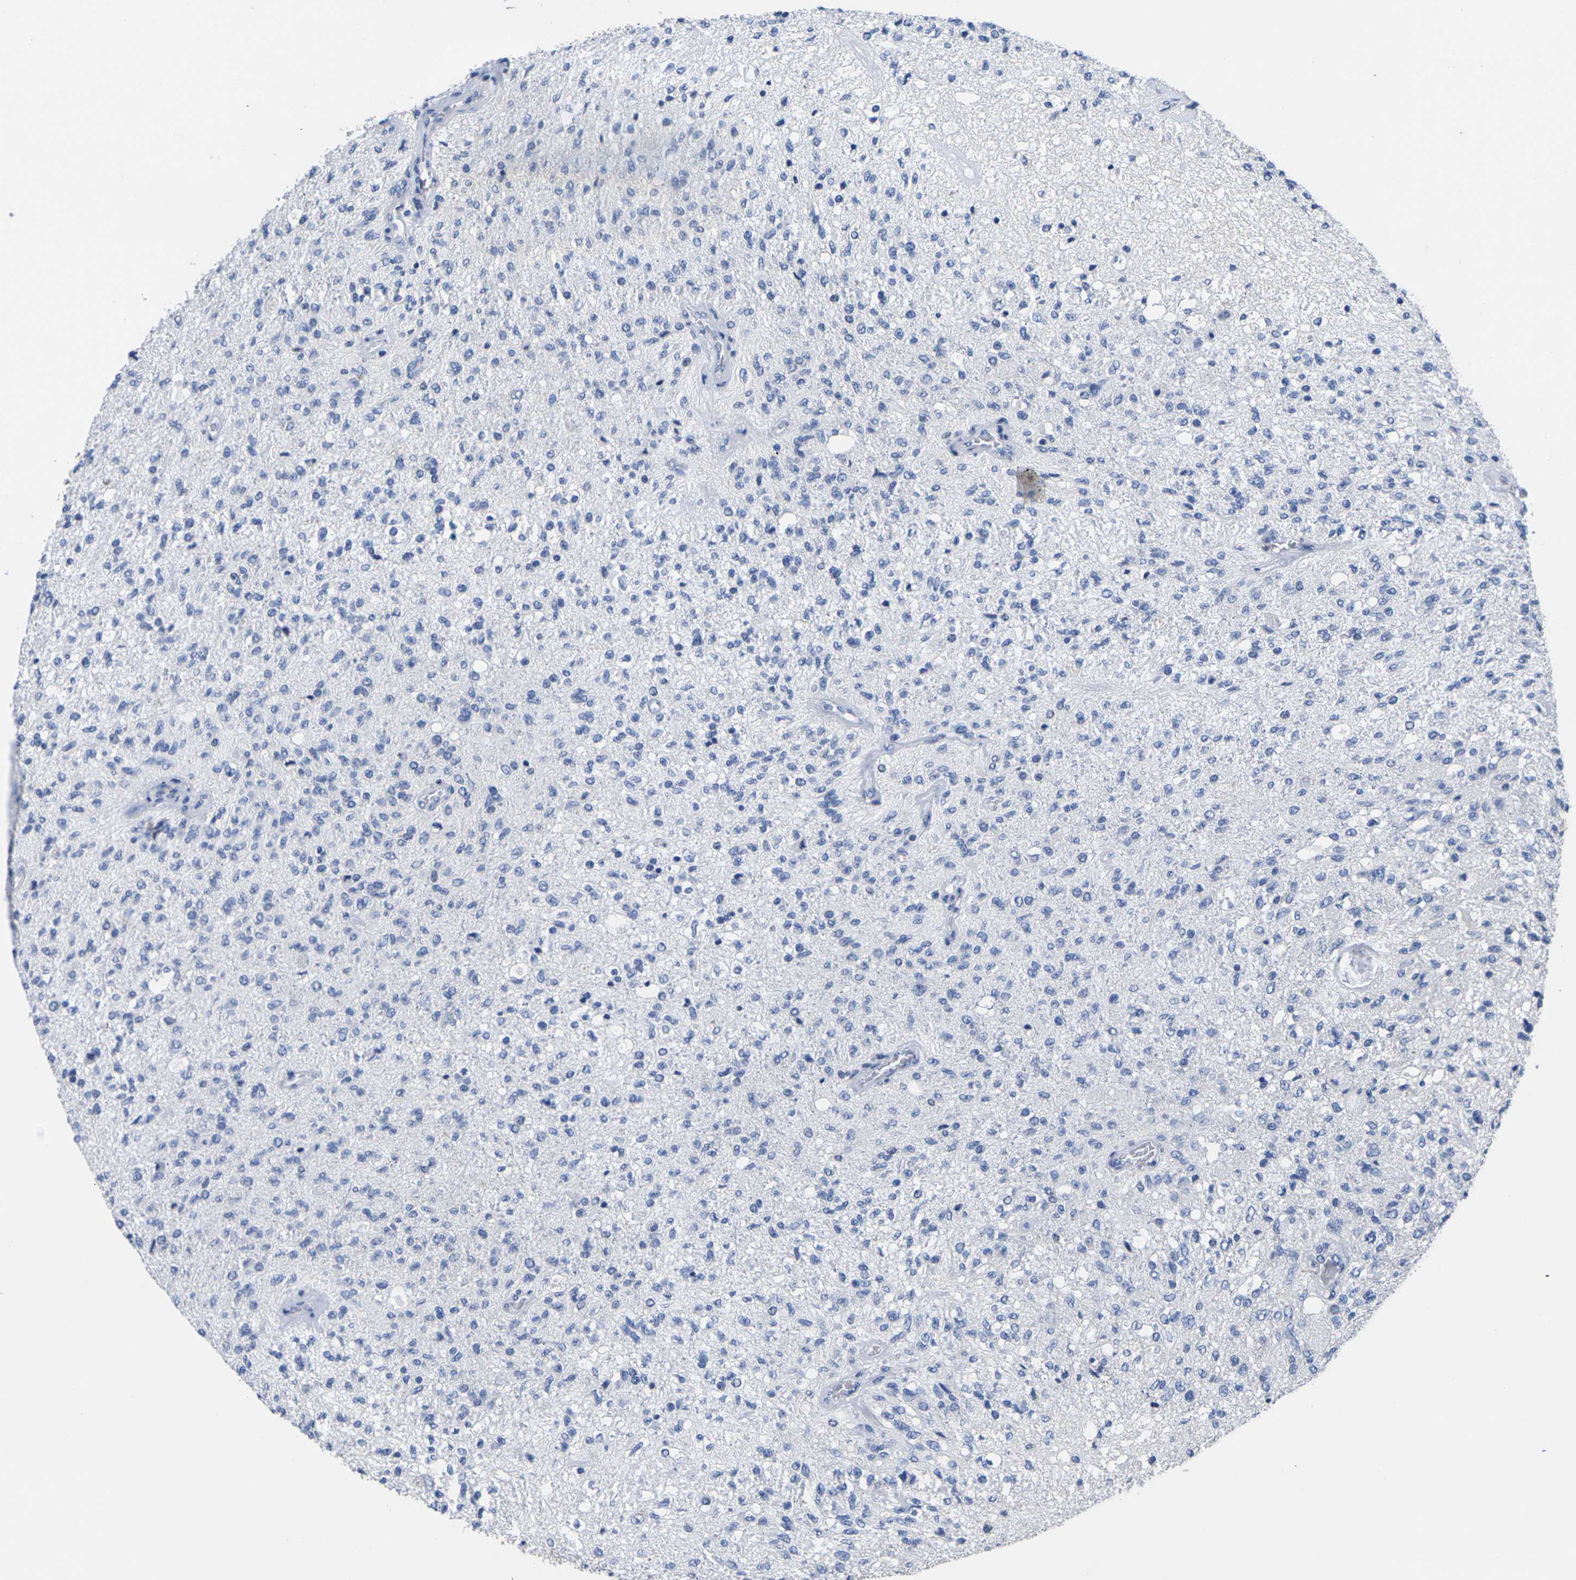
{"staining": {"intensity": "negative", "quantity": "none", "location": "none"}, "tissue": "glioma", "cell_type": "Tumor cells", "image_type": "cancer", "snomed": [{"axis": "morphology", "description": "Normal tissue, NOS"}, {"axis": "morphology", "description": "Glioma, malignant, High grade"}, {"axis": "topography", "description": "Cerebral cortex"}], "caption": "Tumor cells are negative for brown protein staining in glioma. (Brightfield microscopy of DAB immunohistochemistry (IHC) at high magnification).", "gene": "IKZF1", "patient": {"sex": "male", "age": 77}}